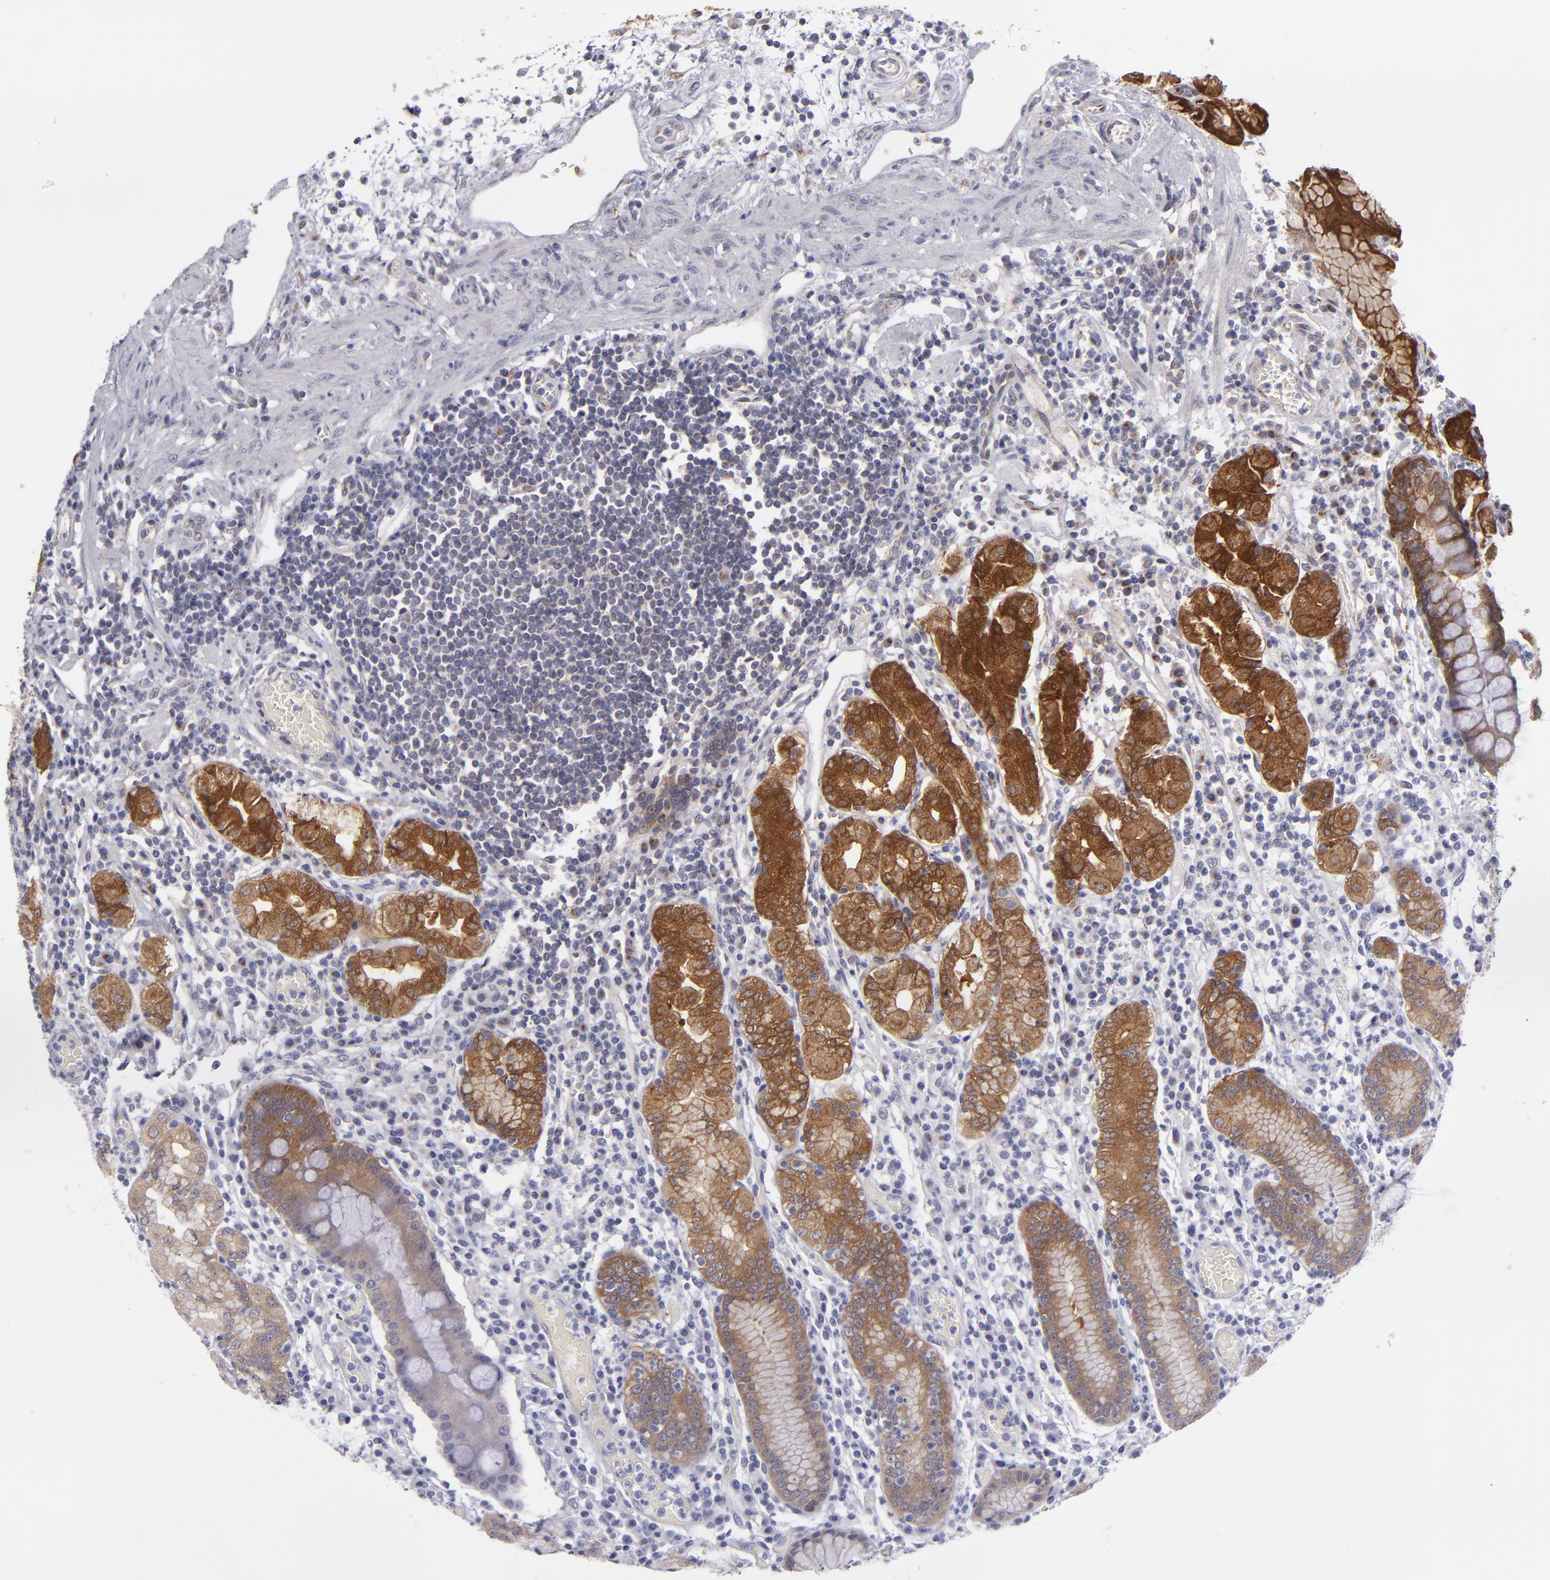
{"staining": {"intensity": "strong", "quantity": ">75%", "location": "cytoplasmic/membranous"}, "tissue": "stomach", "cell_type": "Glandular cells", "image_type": "normal", "snomed": [{"axis": "morphology", "description": "Normal tissue, NOS"}, {"axis": "topography", "description": "Stomach, lower"}], "caption": "A high amount of strong cytoplasmic/membranous positivity is present in approximately >75% of glandular cells in benign stomach. (IHC, brightfield microscopy, high magnification).", "gene": "SH2D4A", "patient": {"sex": "female", "age": 73}}